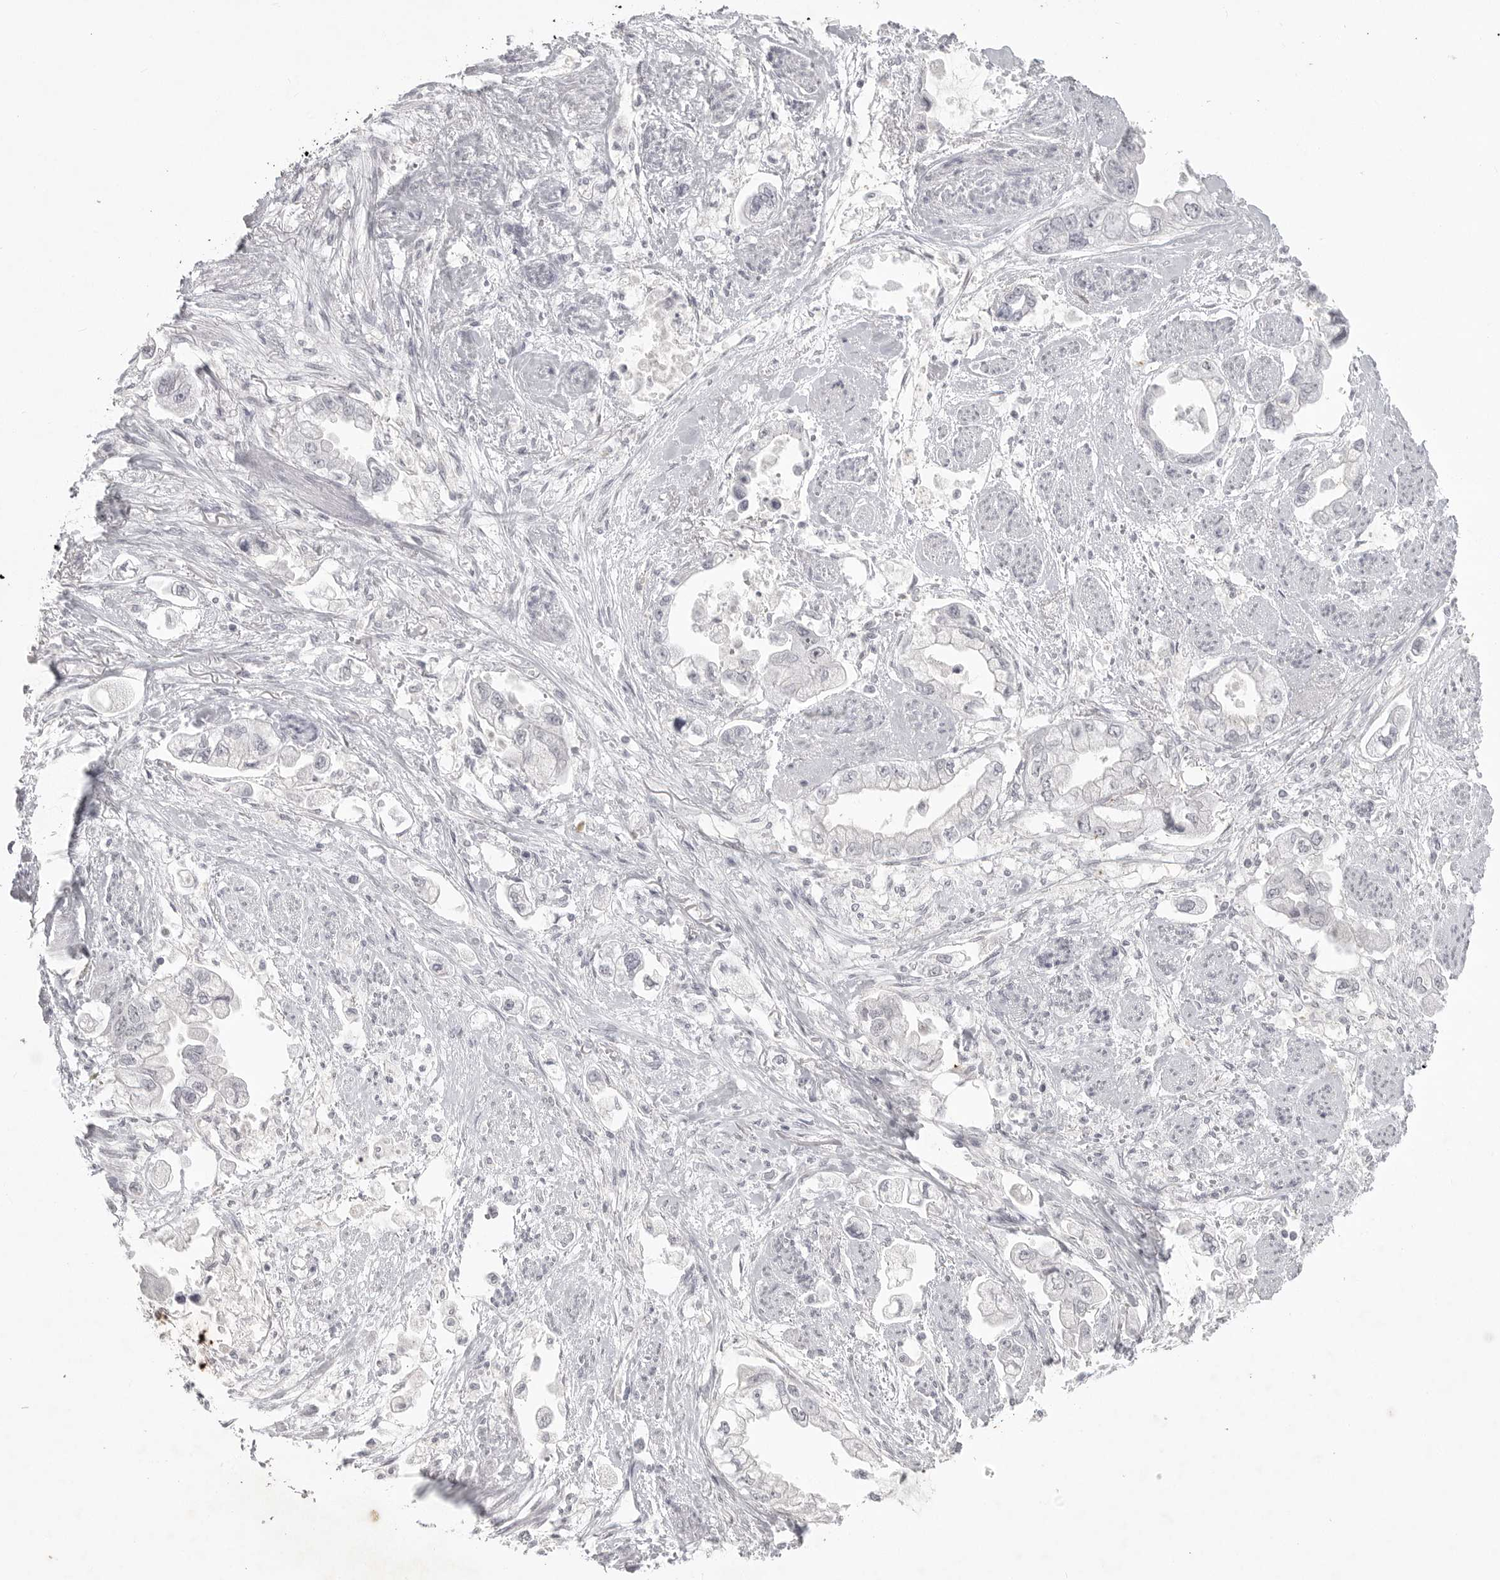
{"staining": {"intensity": "negative", "quantity": "none", "location": "none"}, "tissue": "stomach cancer", "cell_type": "Tumor cells", "image_type": "cancer", "snomed": [{"axis": "morphology", "description": "Adenocarcinoma, NOS"}, {"axis": "topography", "description": "Stomach"}], "caption": "Immunohistochemistry (IHC) histopathology image of neoplastic tissue: stomach cancer stained with DAB shows no significant protein expression in tumor cells.", "gene": "TCTN3", "patient": {"sex": "male", "age": 62}}